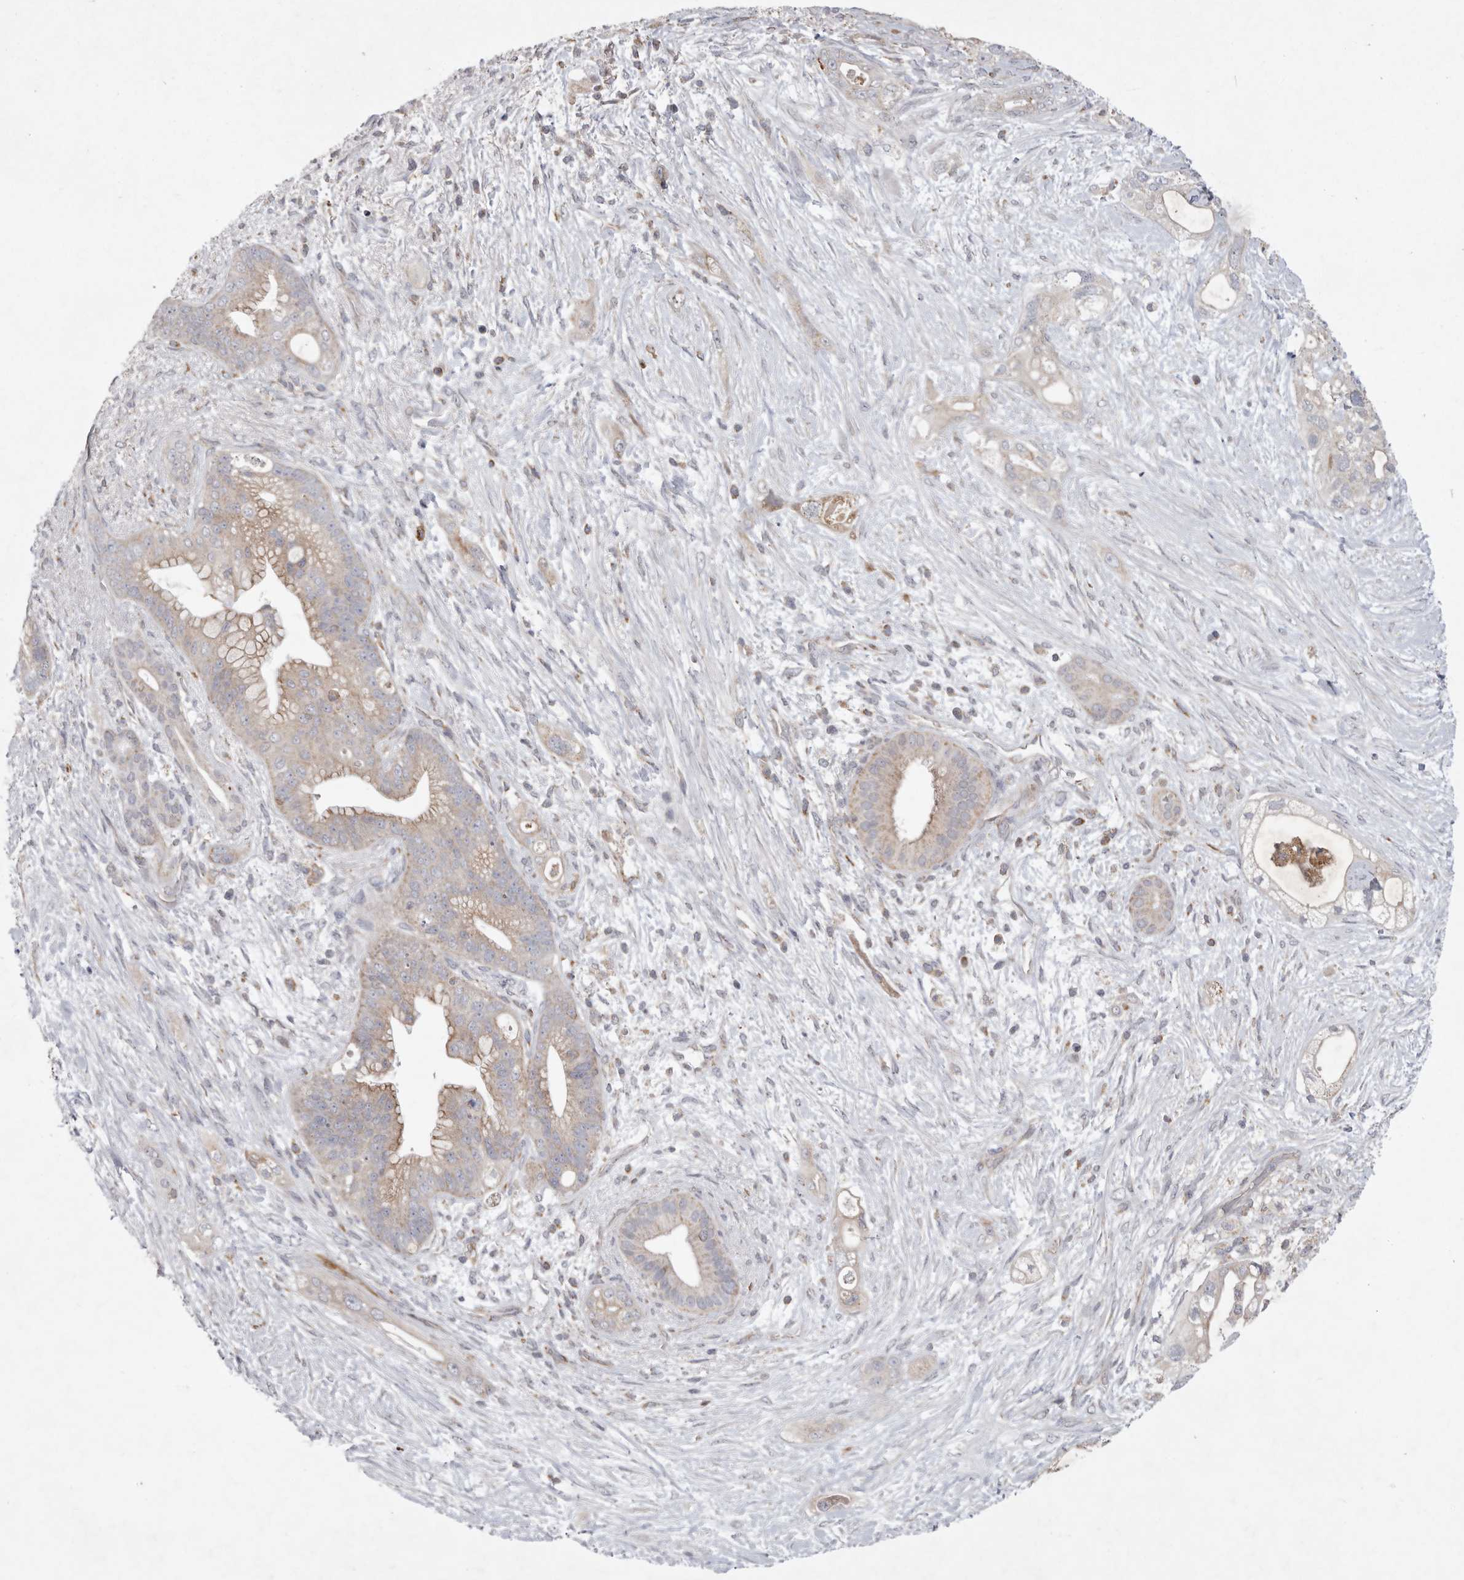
{"staining": {"intensity": "weak", "quantity": ">75%", "location": "cytoplasmic/membranous"}, "tissue": "pancreatic cancer", "cell_type": "Tumor cells", "image_type": "cancer", "snomed": [{"axis": "morphology", "description": "Adenocarcinoma, NOS"}, {"axis": "topography", "description": "Pancreas"}], "caption": "Immunohistochemical staining of pancreatic adenocarcinoma reveals low levels of weak cytoplasmic/membranous expression in about >75% of tumor cells.", "gene": "MPZL1", "patient": {"sex": "male", "age": 53}}